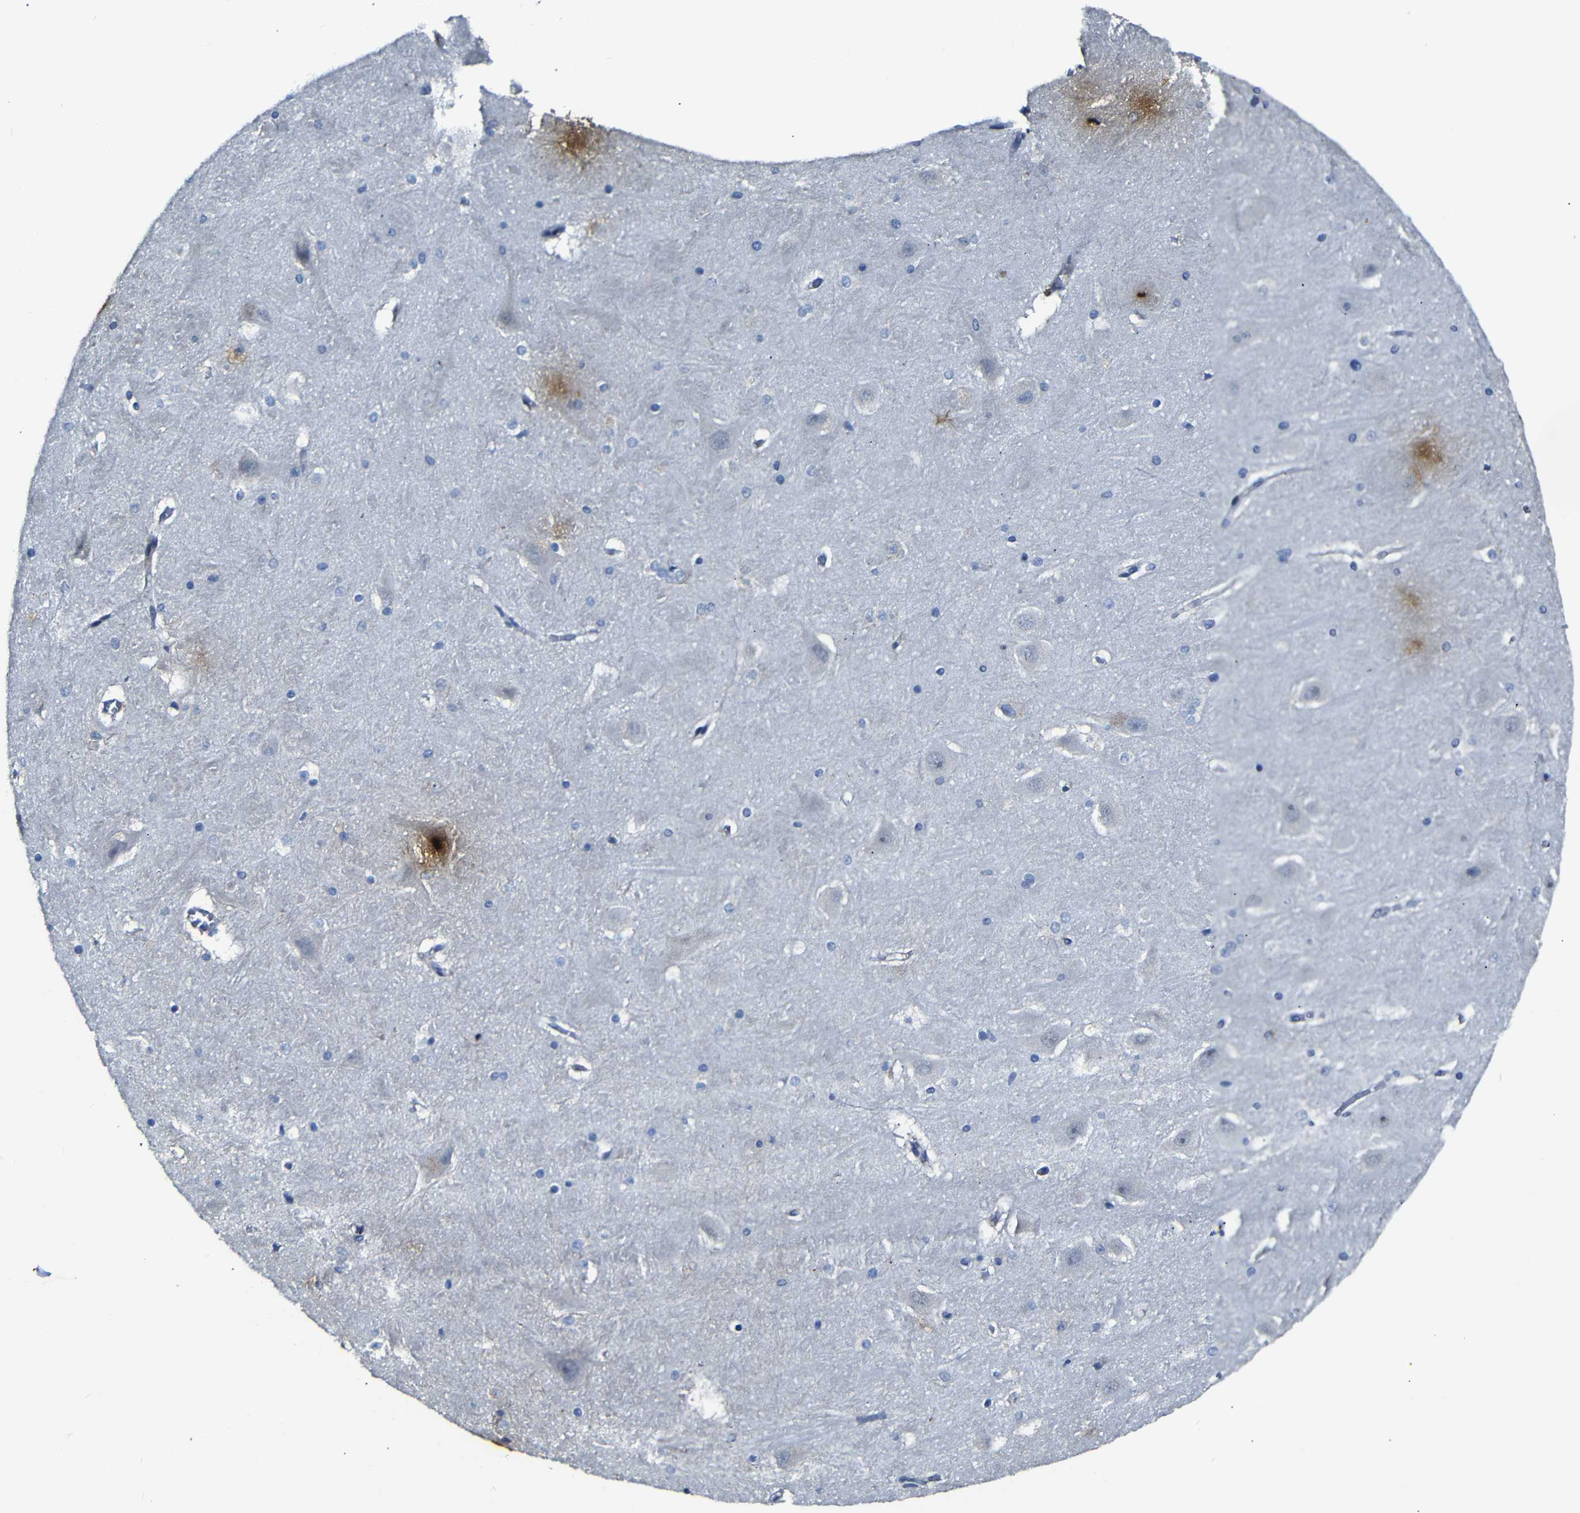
{"staining": {"intensity": "negative", "quantity": "none", "location": "none"}, "tissue": "hippocampus", "cell_type": "Glial cells", "image_type": "normal", "snomed": [{"axis": "morphology", "description": "Normal tissue, NOS"}, {"axis": "topography", "description": "Hippocampus"}], "caption": "Histopathology image shows no protein staining in glial cells of normal hippocampus.", "gene": "AFDN", "patient": {"sex": "male", "age": 45}}